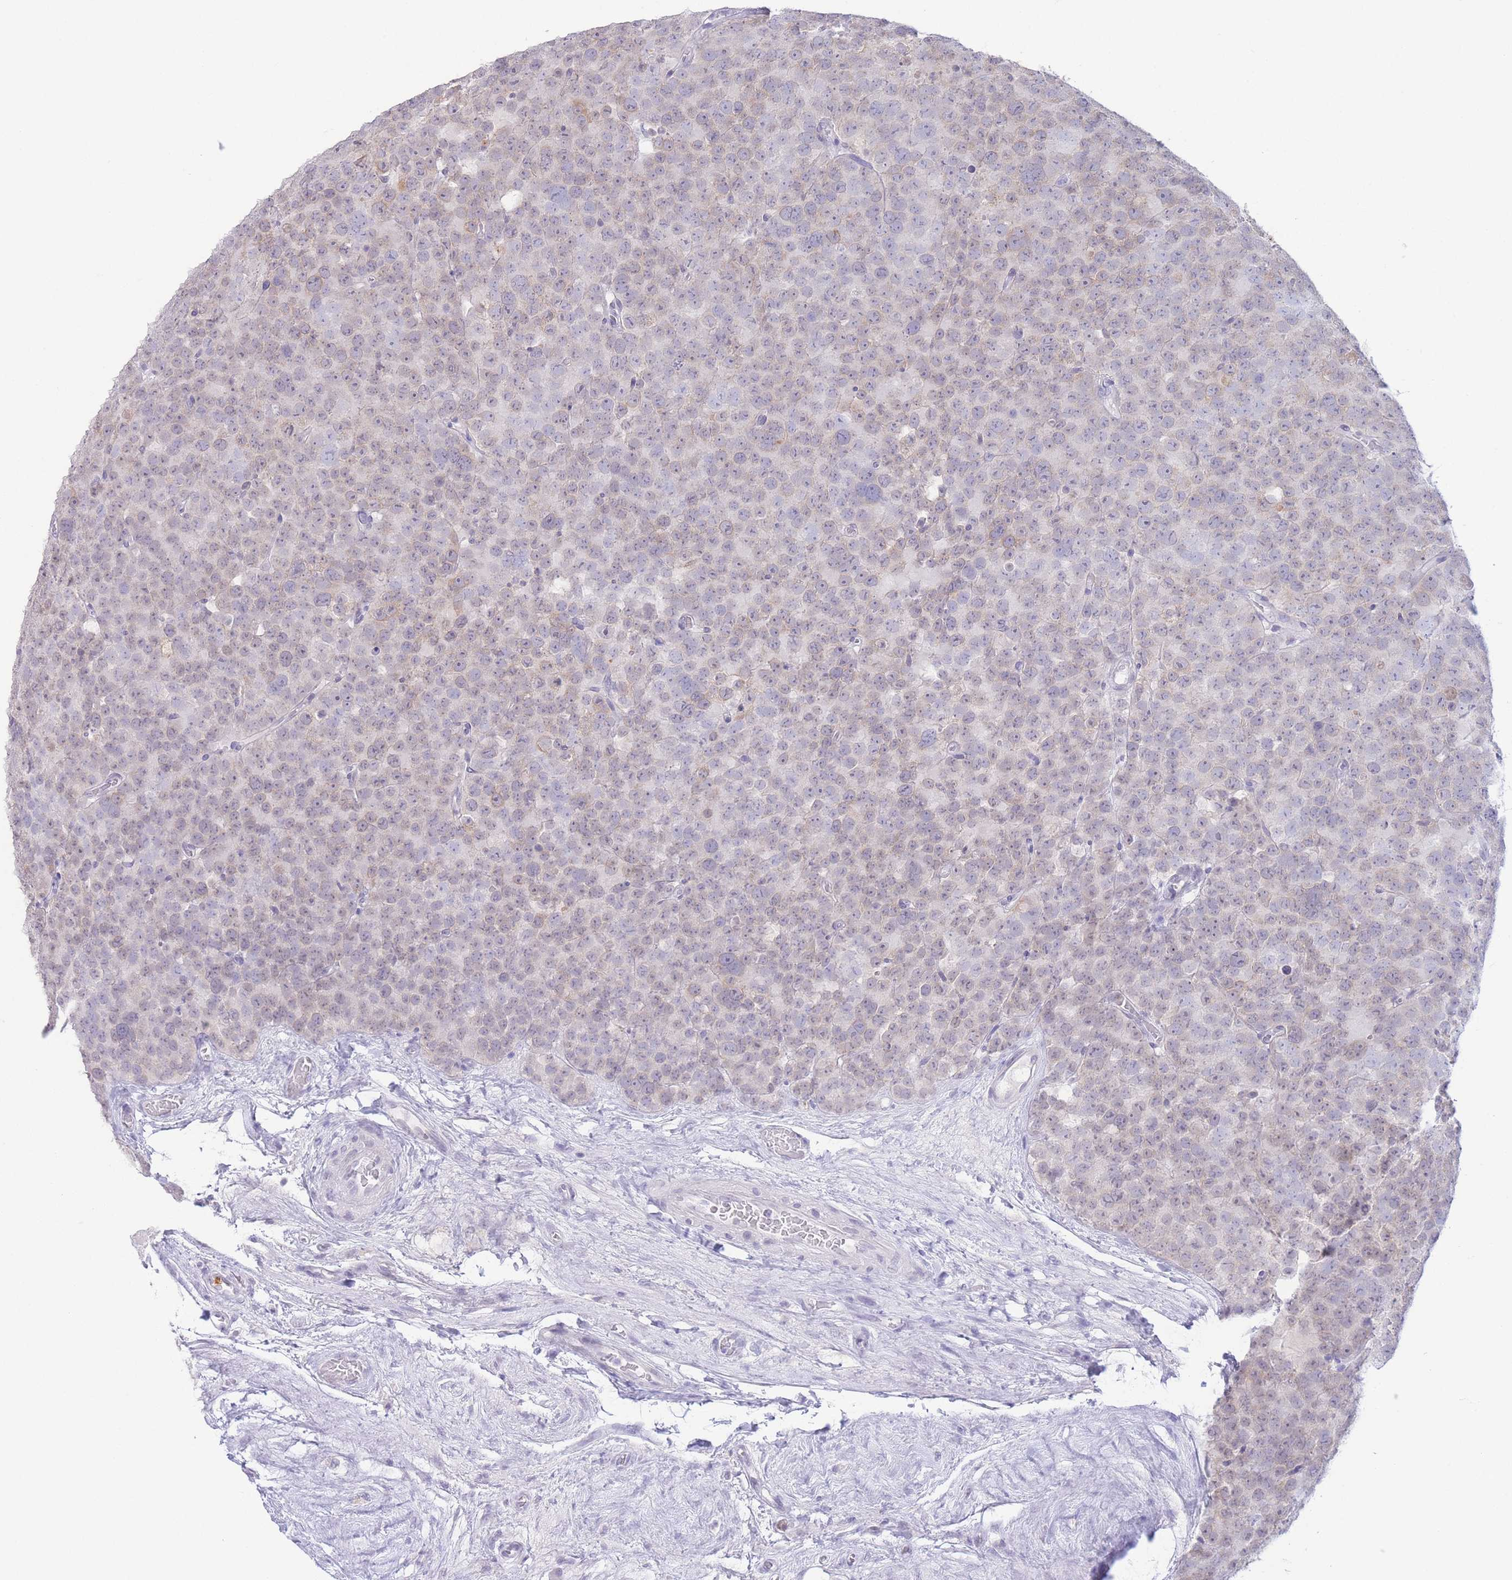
{"staining": {"intensity": "negative", "quantity": "none", "location": "none"}, "tissue": "testis cancer", "cell_type": "Tumor cells", "image_type": "cancer", "snomed": [{"axis": "morphology", "description": "Seminoma, NOS"}, {"axis": "topography", "description": "Testis"}], "caption": "The immunohistochemistry histopathology image has no significant staining in tumor cells of testis cancer (seminoma) tissue.", "gene": "LCLAT1", "patient": {"sex": "male", "age": 71}}